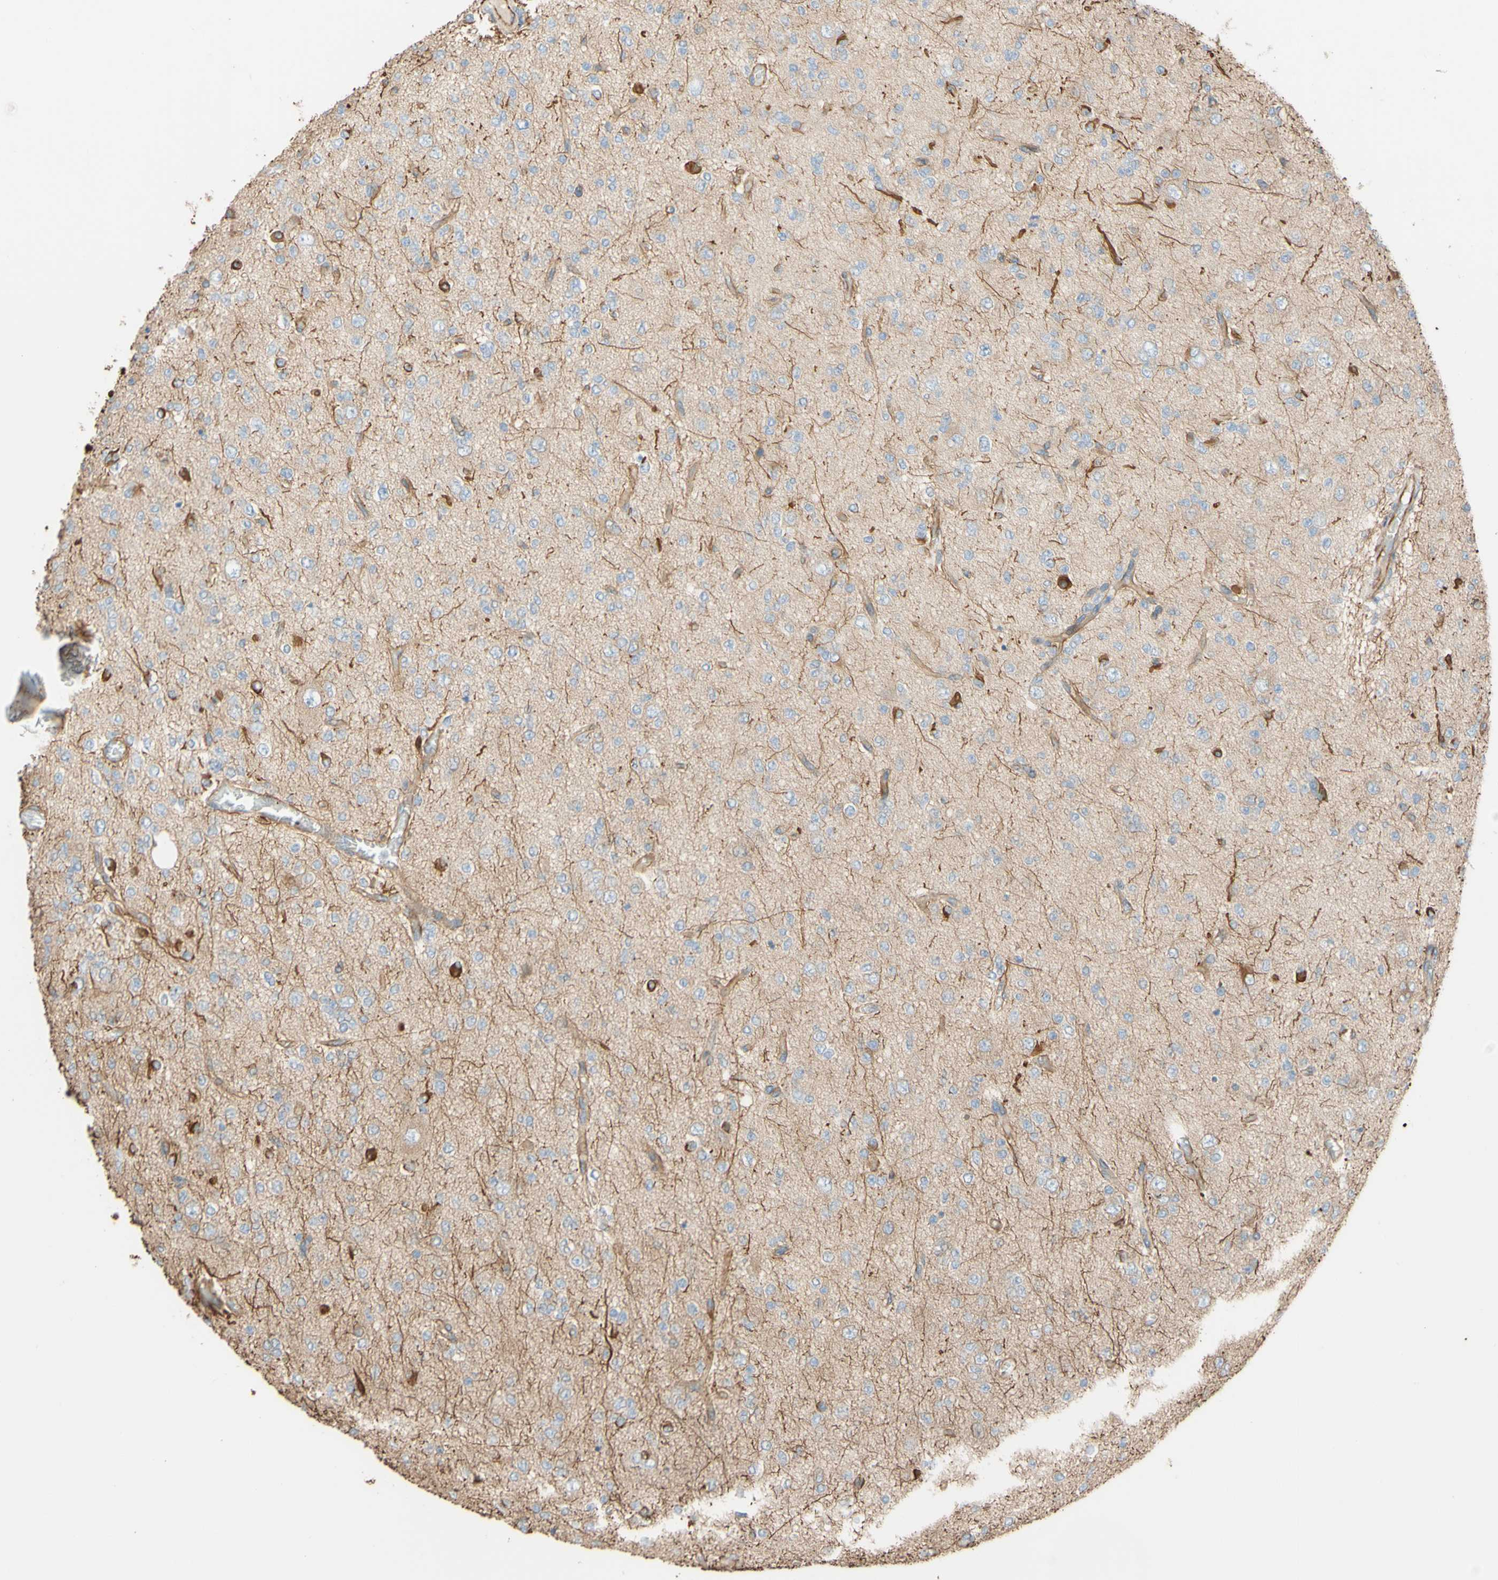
{"staining": {"intensity": "moderate", "quantity": "<25%", "location": "cytoplasmic/membranous"}, "tissue": "glioma", "cell_type": "Tumor cells", "image_type": "cancer", "snomed": [{"axis": "morphology", "description": "Glioma, malignant, Low grade"}, {"axis": "topography", "description": "Brain"}], "caption": "Human malignant glioma (low-grade) stained with a protein marker shows moderate staining in tumor cells.", "gene": "C1orf43", "patient": {"sex": "male", "age": 38}}